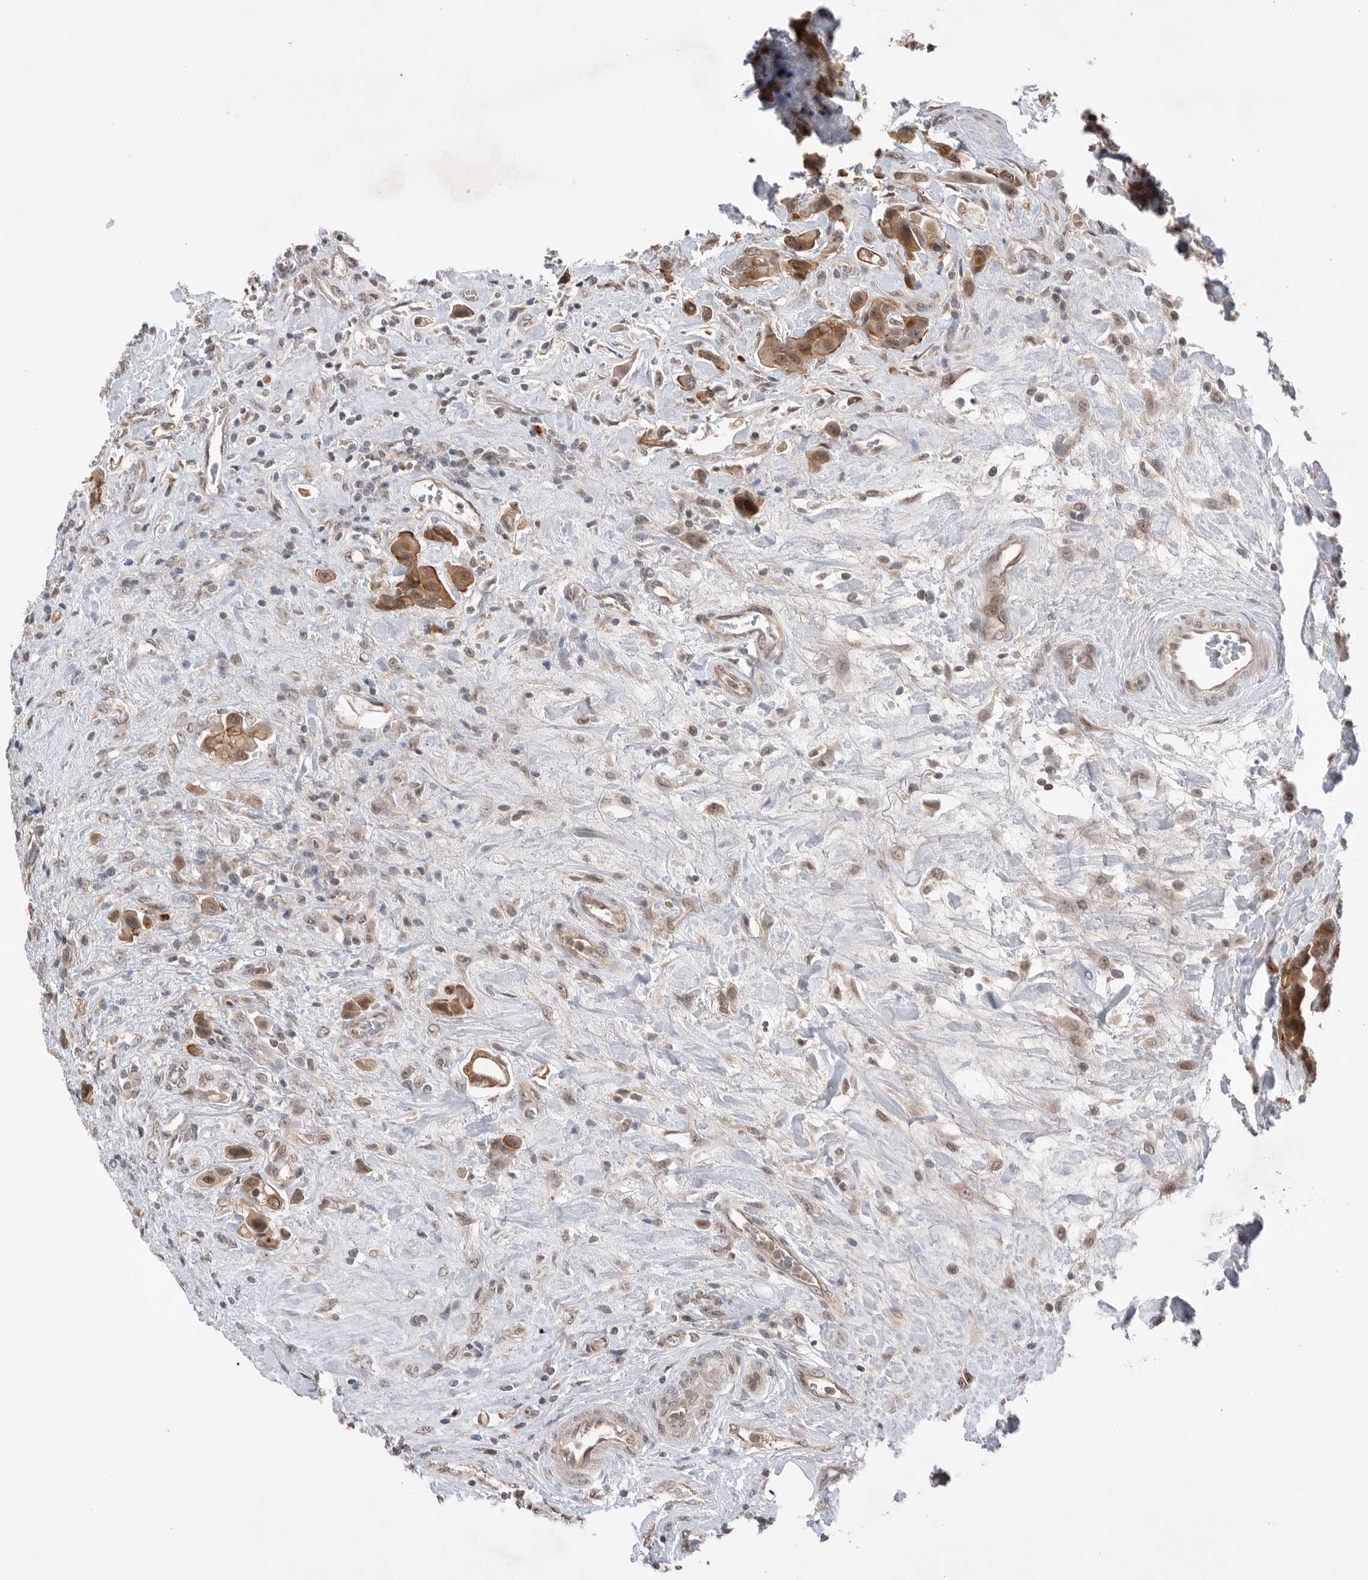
{"staining": {"intensity": "moderate", "quantity": ">75%", "location": "cytoplasmic/membranous,nuclear"}, "tissue": "urothelial cancer", "cell_type": "Tumor cells", "image_type": "cancer", "snomed": [{"axis": "morphology", "description": "Urothelial carcinoma, High grade"}, {"axis": "topography", "description": "Urinary bladder"}], "caption": "Immunohistochemical staining of human urothelial cancer displays medium levels of moderate cytoplasmic/membranous and nuclear protein staining in about >75% of tumor cells.", "gene": "NTAQ1", "patient": {"sex": "male", "age": 50}}